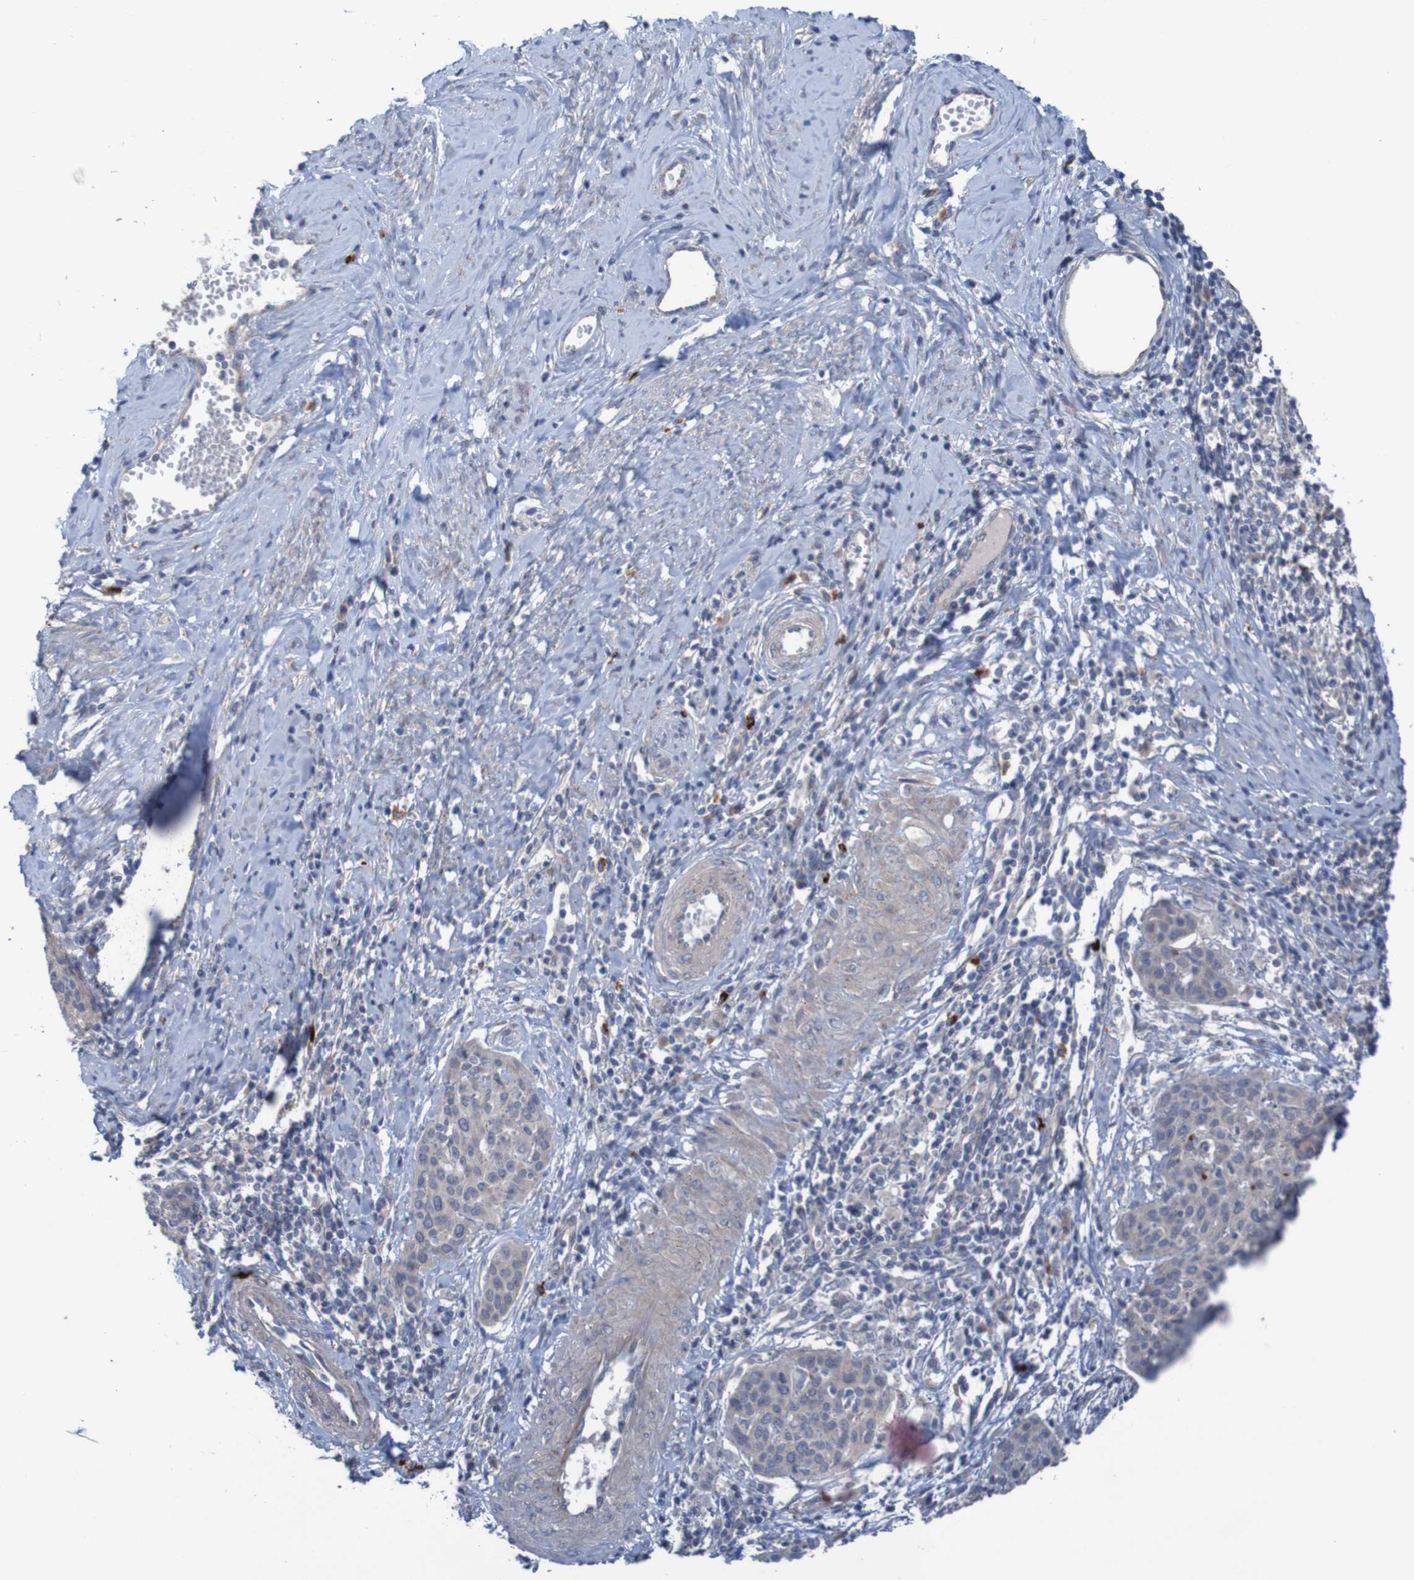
{"staining": {"intensity": "weak", "quantity": ">75%", "location": "cytoplasmic/membranous"}, "tissue": "cervical cancer", "cell_type": "Tumor cells", "image_type": "cancer", "snomed": [{"axis": "morphology", "description": "Squamous cell carcinoma, NOS"}, {"axis": "topography", "description": "Cervix"}], "caption": "Cervical cancer (squamous cell carcinoma) stained with a brown dye displays weak cytoplasmic/membranous positive expression in approximately >75% of tumor cells.", "gene": "ANGPT4", "patient": {"sex": "female", "age": 38}}